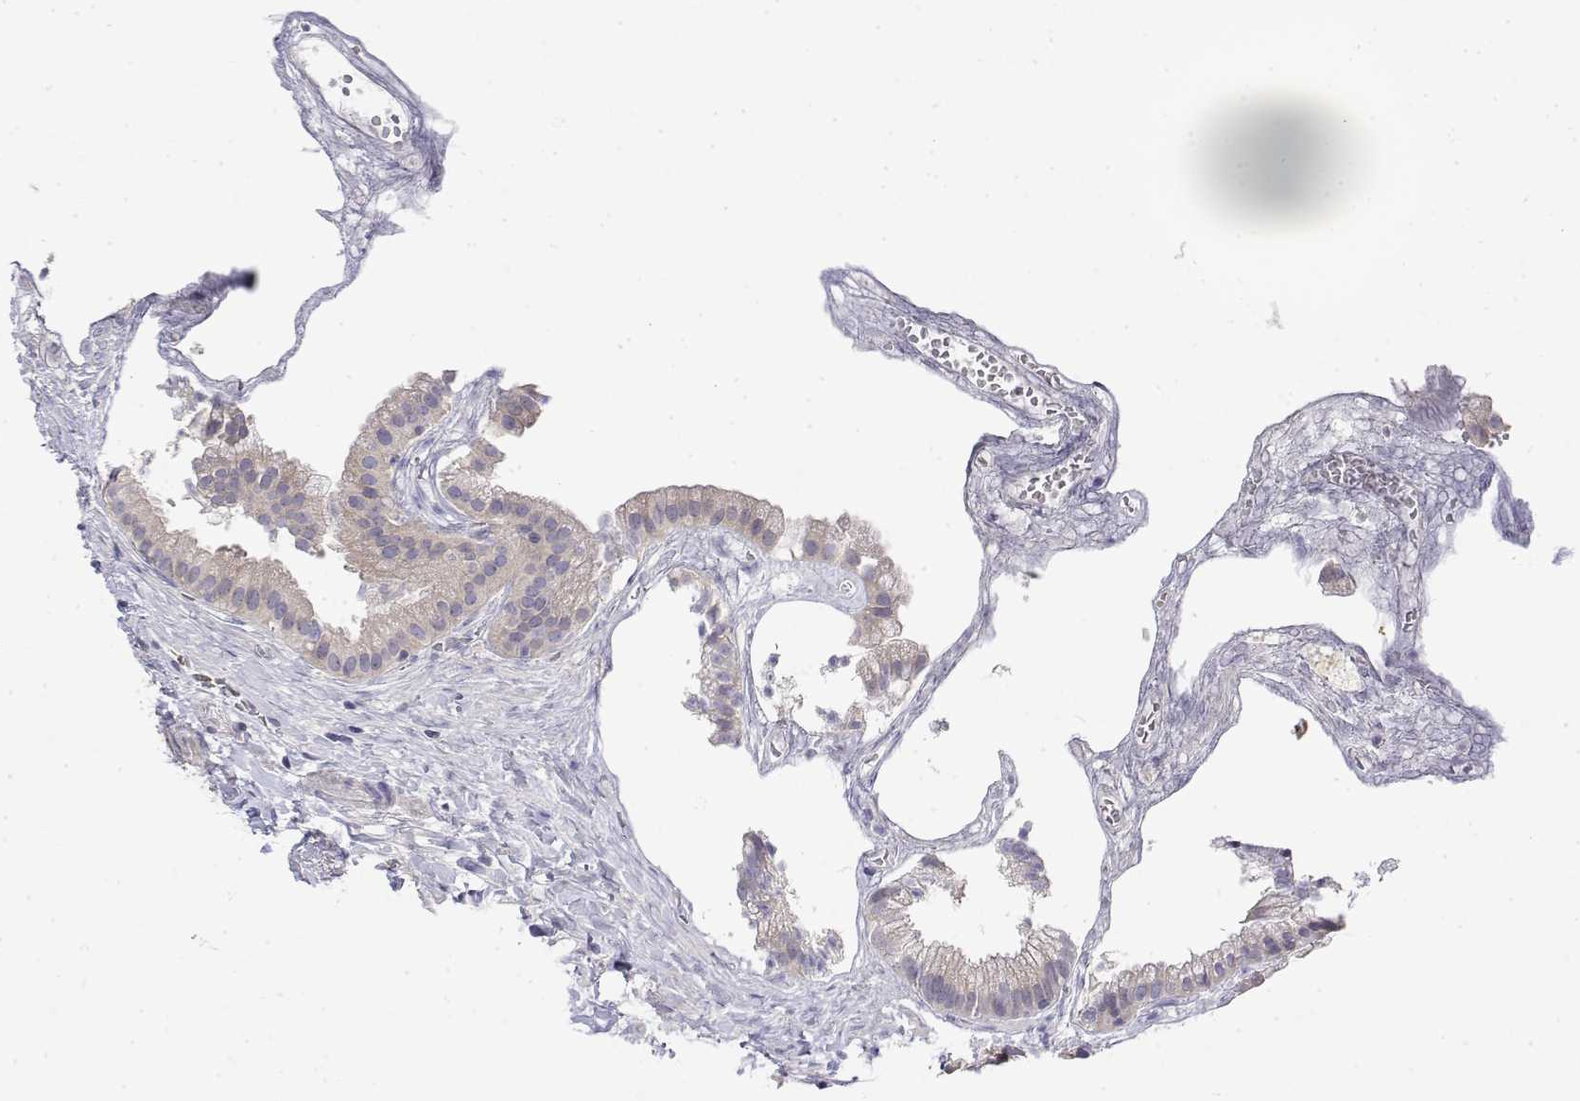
{"staining": {"intensity": "negative", "quantity": "none", "location": "none"}, "tissue": "gallbladder", "cell_type": "Glandular cells", "image_type": "normal", "snomed": [{"axis": "morphology", "description": "Normal tissue, NOS"}, {"axis": "topography", "description": "Gallbladder"}], "caption": "A photomicrograph of gallbladder stained for a protein reveals no brown staining in glandular cells. (DAB immunohistochemistry visualized using brightfield microscopy, high magnification).", "gene": "LY6D", "patient": {"sex": "female", "age": 63}}